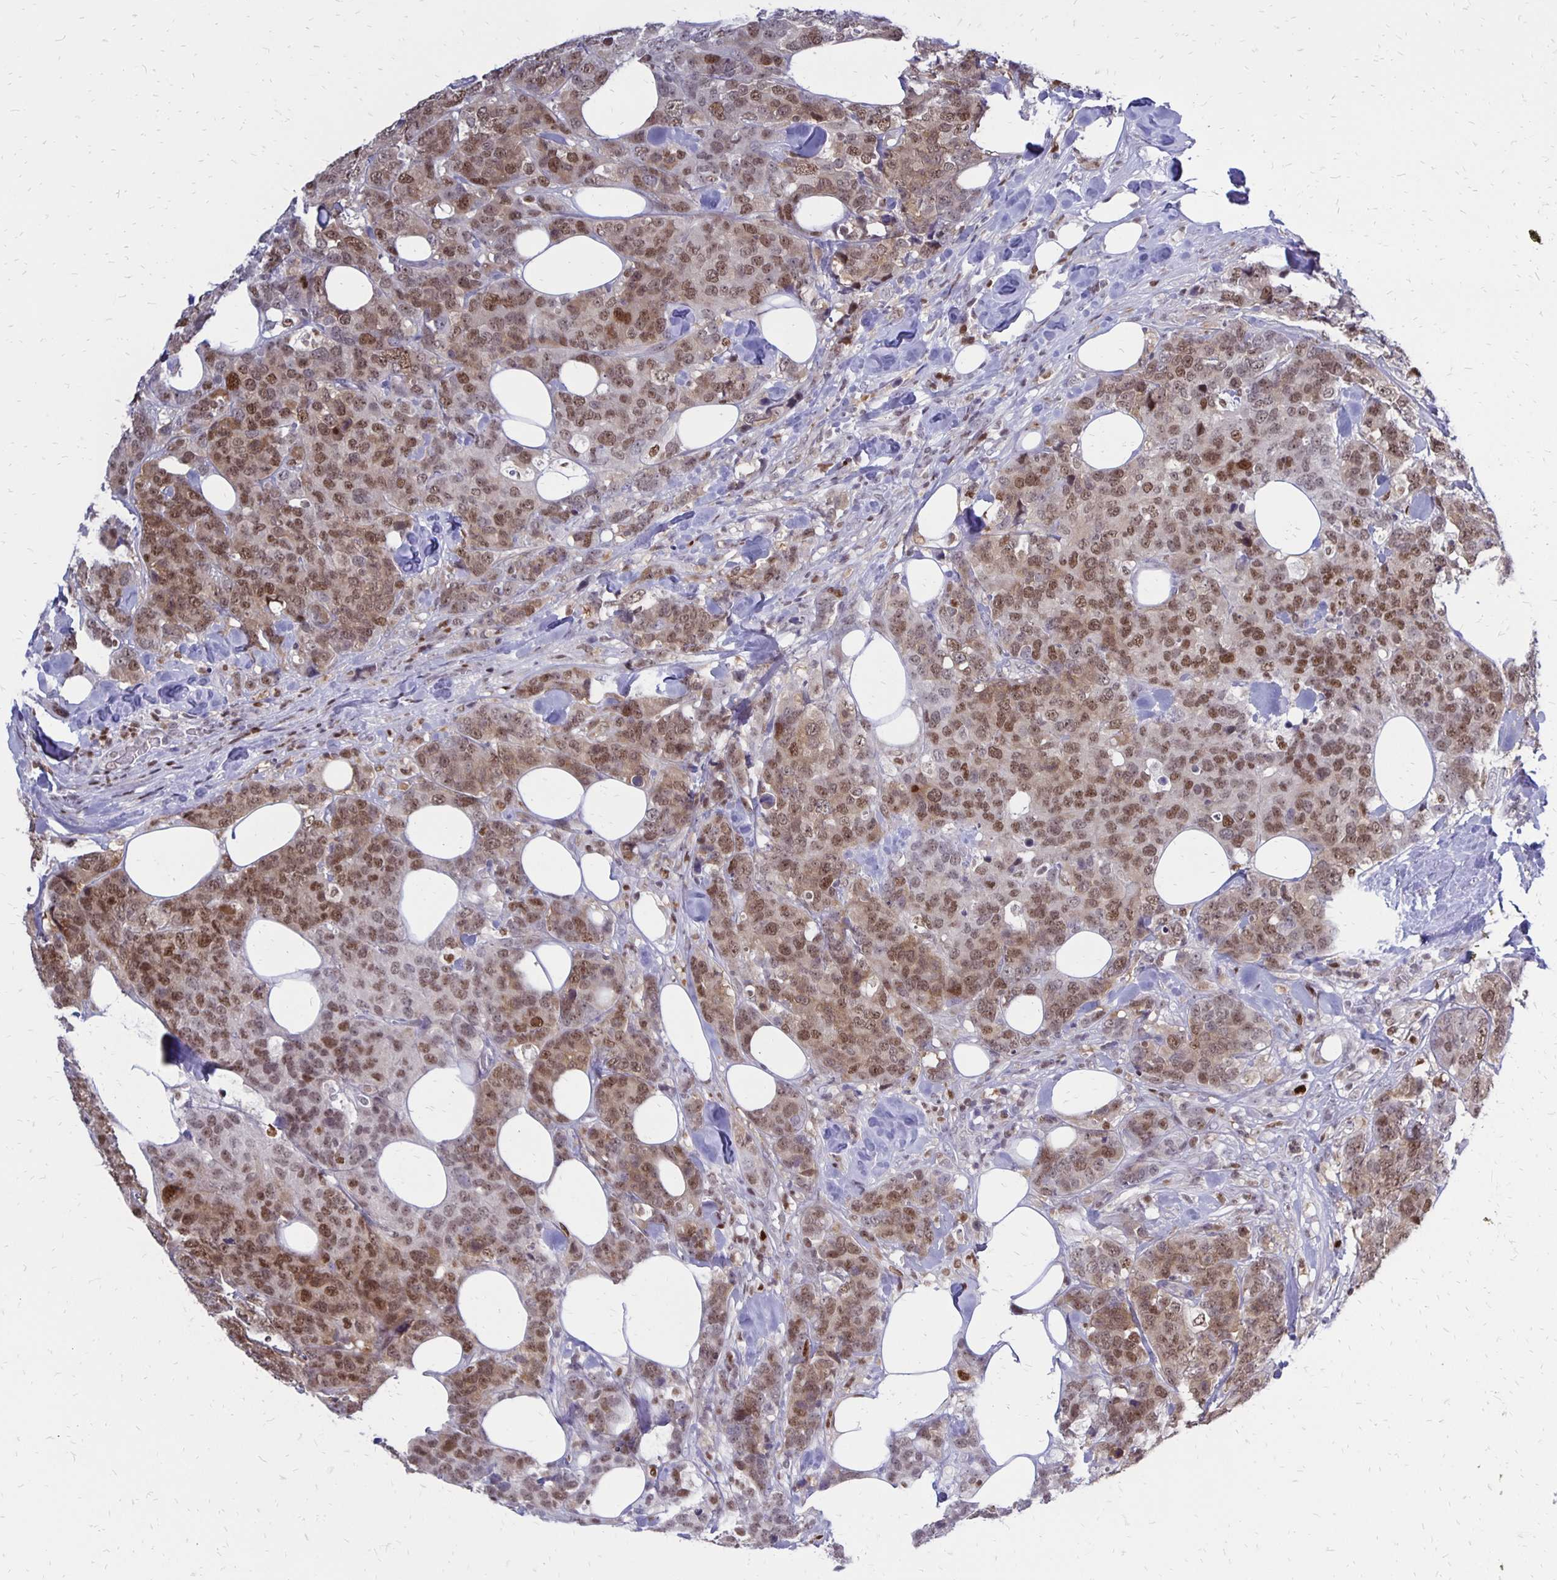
{"staining": {"intensity": "moderate", "quantity": ">75%", "location": "nuclear"}, "tissue": "breast cancer", "cell_type": "Tumor cells", "image_type": "cancer", "snomed": [{"axis": "morphology", "description": "Lobular carcinoma"}, {"axis": "topography", "description": "Breast"}], "caption": "Immunohistochemical staining of human lobular carcinoma (breast) shows moderate nuclear protein staining in about >75% of tumor cells.", "gene": "DCK", "patient": {"sex": "female", "age": 59}}